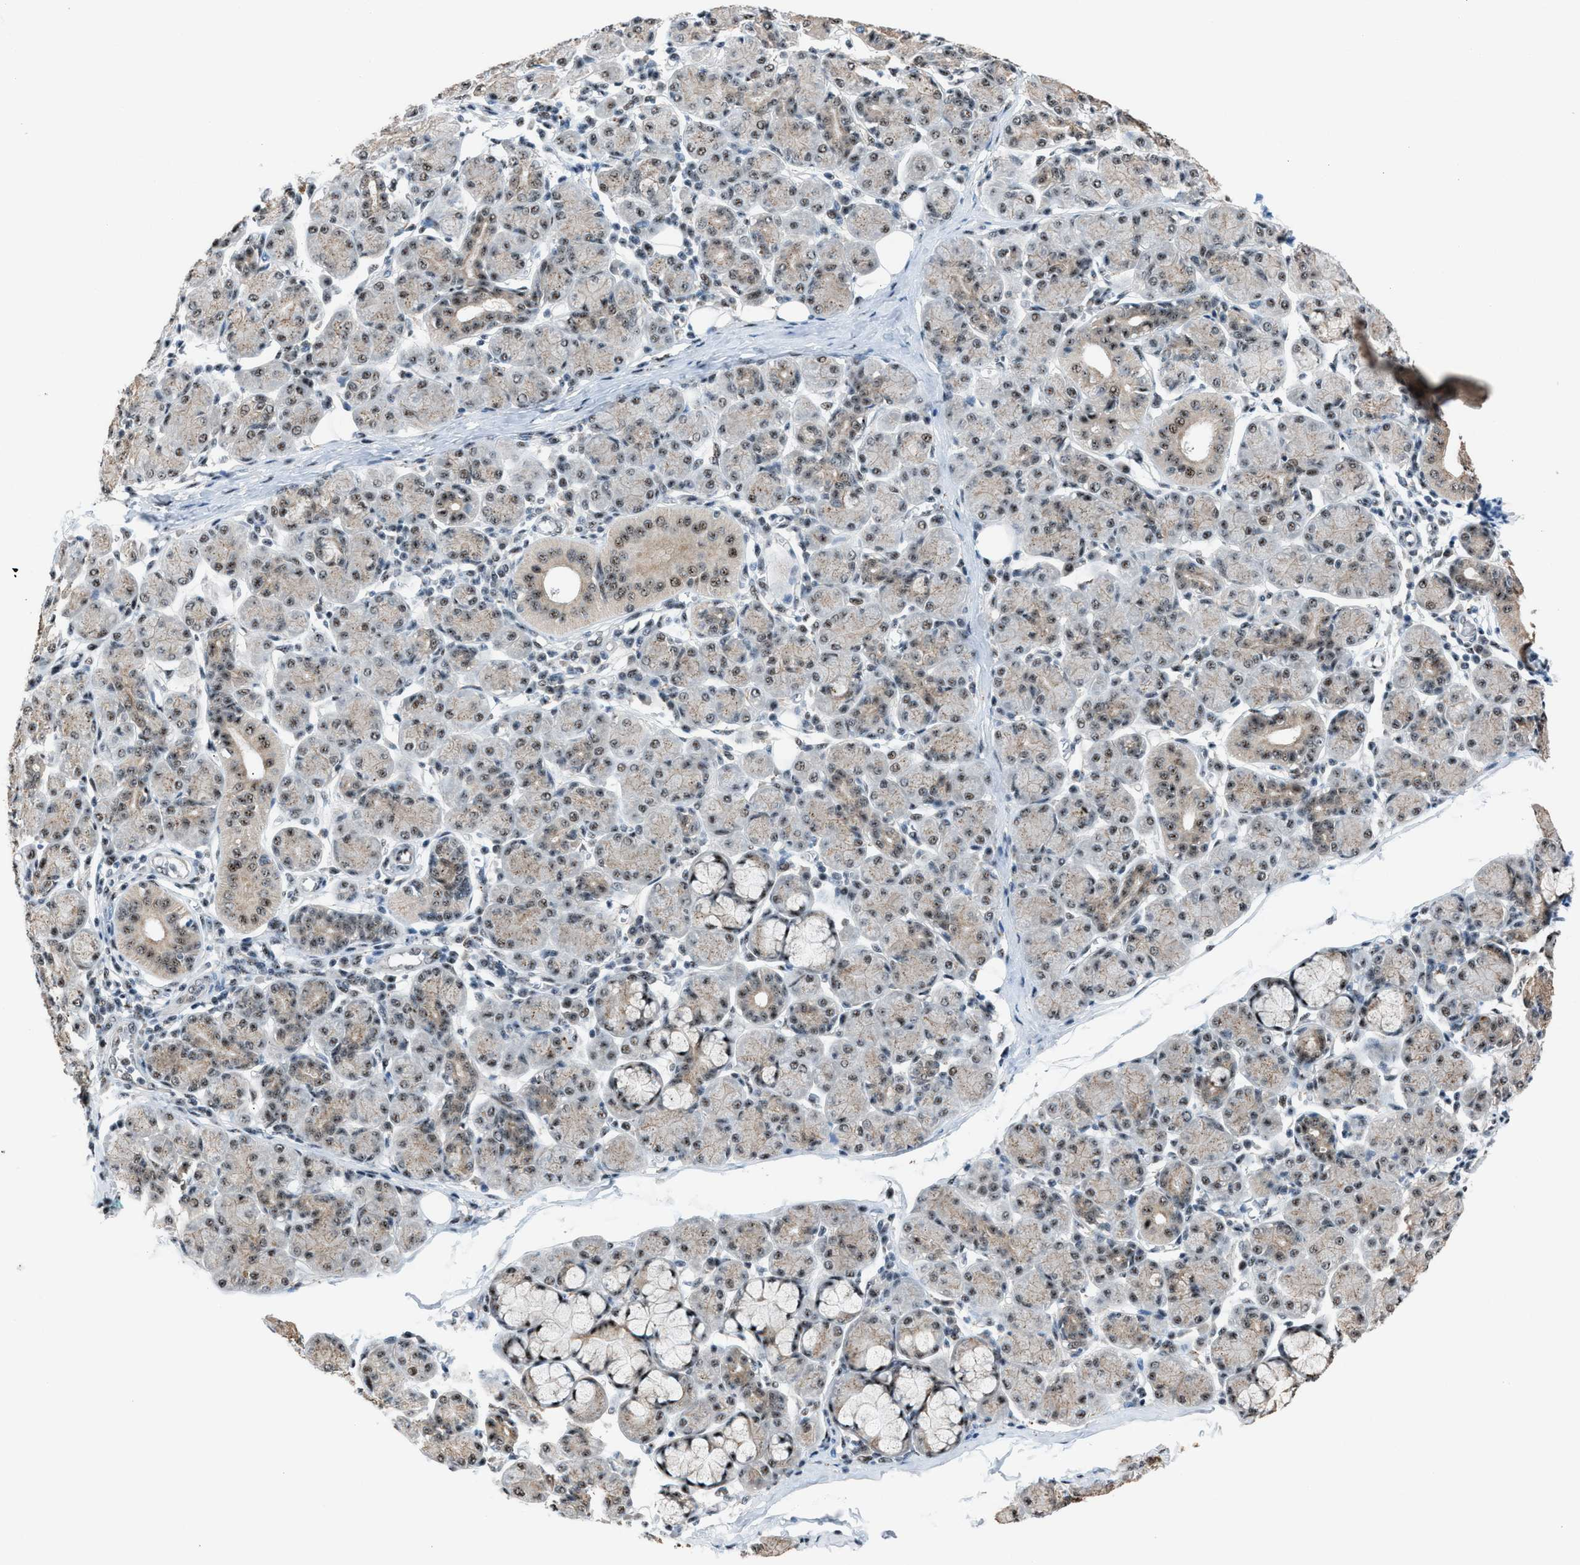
{"staining": {"intensity": "moderate", "quantity": "25%-75%", "location": "nuclear"}, "tissue": "salivary gland", "cell_type": "Glandular cells", "image_type": "normal", "snomed": [{"axis": "morphology", "description": "Normal tissue, NOS"}, {"axis": "morphology", "description": "Inflammation, NOS"}, {"axis": "topography", "description": "Lymph node"}, {"axis": "topography", "description": "Salivary gland"}], "caption": "Protein expression analysis of normal salivary gland reveals moderate nuclear positivity in approximately 25%-75% of glandular cells. The staining was performed using DAB to visualize the protein expression in brown, while the nuclei were stained in blue with hematoxylin (Magnification: 20x).", "gene": "CENPP", "patient": {"sex": "male", "age": 3}}